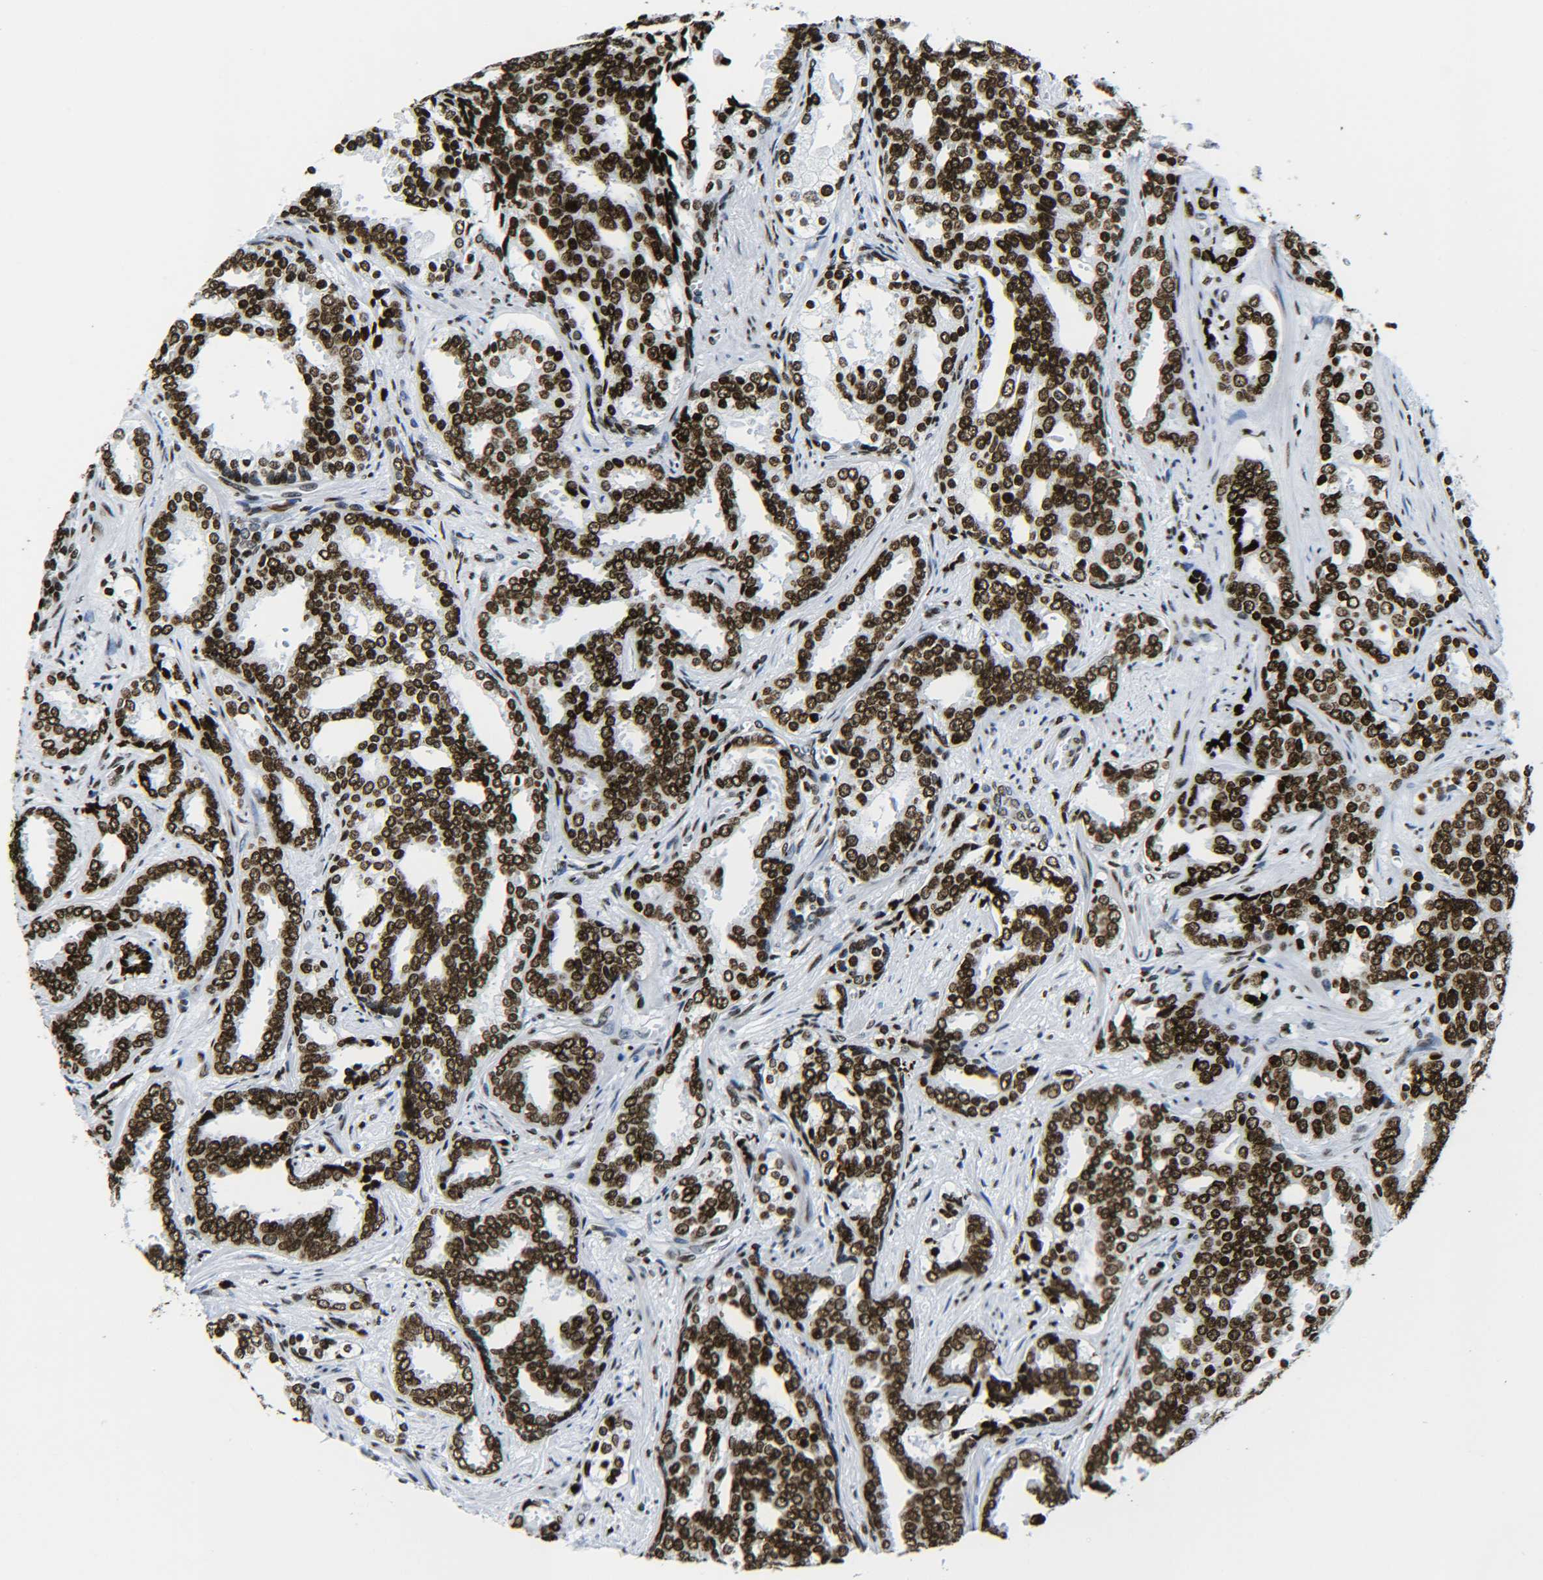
{"staining": {"intensity": "strong", "quantity": ">75%", "location": "nuclear"}, "tissue": "prostate cancer", "cell_type": "Tumor cells", "image_type": "cancer", "snomed": [{"axis": "morphology", "description": "Adenocarcinoma, High grade"}, {"axis": "topography", "description": "Prostate"}], "caption": "The image reveals immunohistochemical staining of prostate cancer. There is strong nuclear staining is identified in approximately >75% of tumor cells.", "gene": "H2AX", "patient": {"sex": "male", "age": 67}}